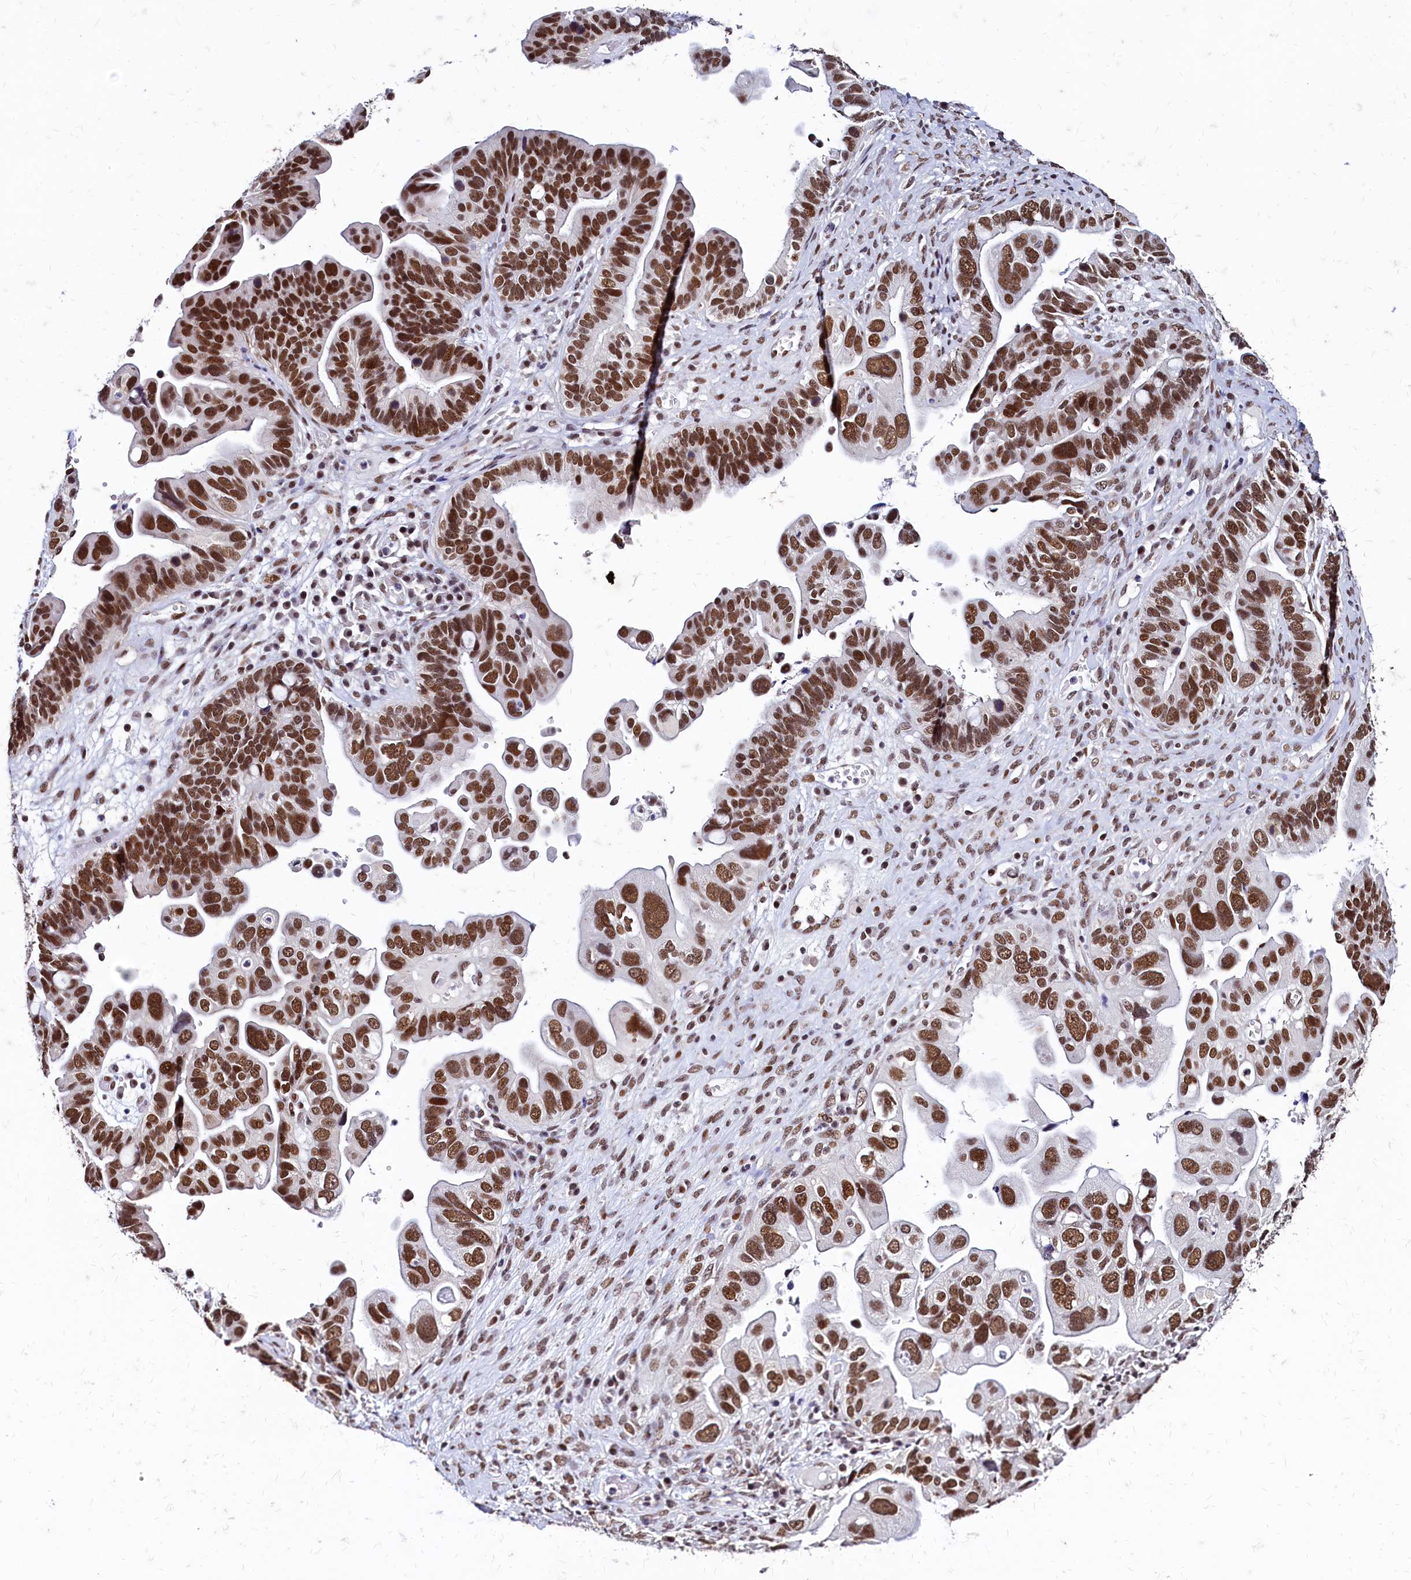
{"staining": {"intensity": "strong", "quantity": ">75%", "location": "nuclear"}, "tissue": "ovarian cancer", "cell_type": "Tumor cells", "image_type": "cancer", "snomed": [{"axis": "morphology", "description": "Cystadenocarcinoma, serous, NOS"}, {"axis": "topography", "description": "Ovary"}], "caption": "Ovarian serous cystadenocarcinoma tissue displays strong nuclear expression in about >75% of tumor cells", "gene": "CPSF7", "patient": {"sex": "female", "age": 56}}